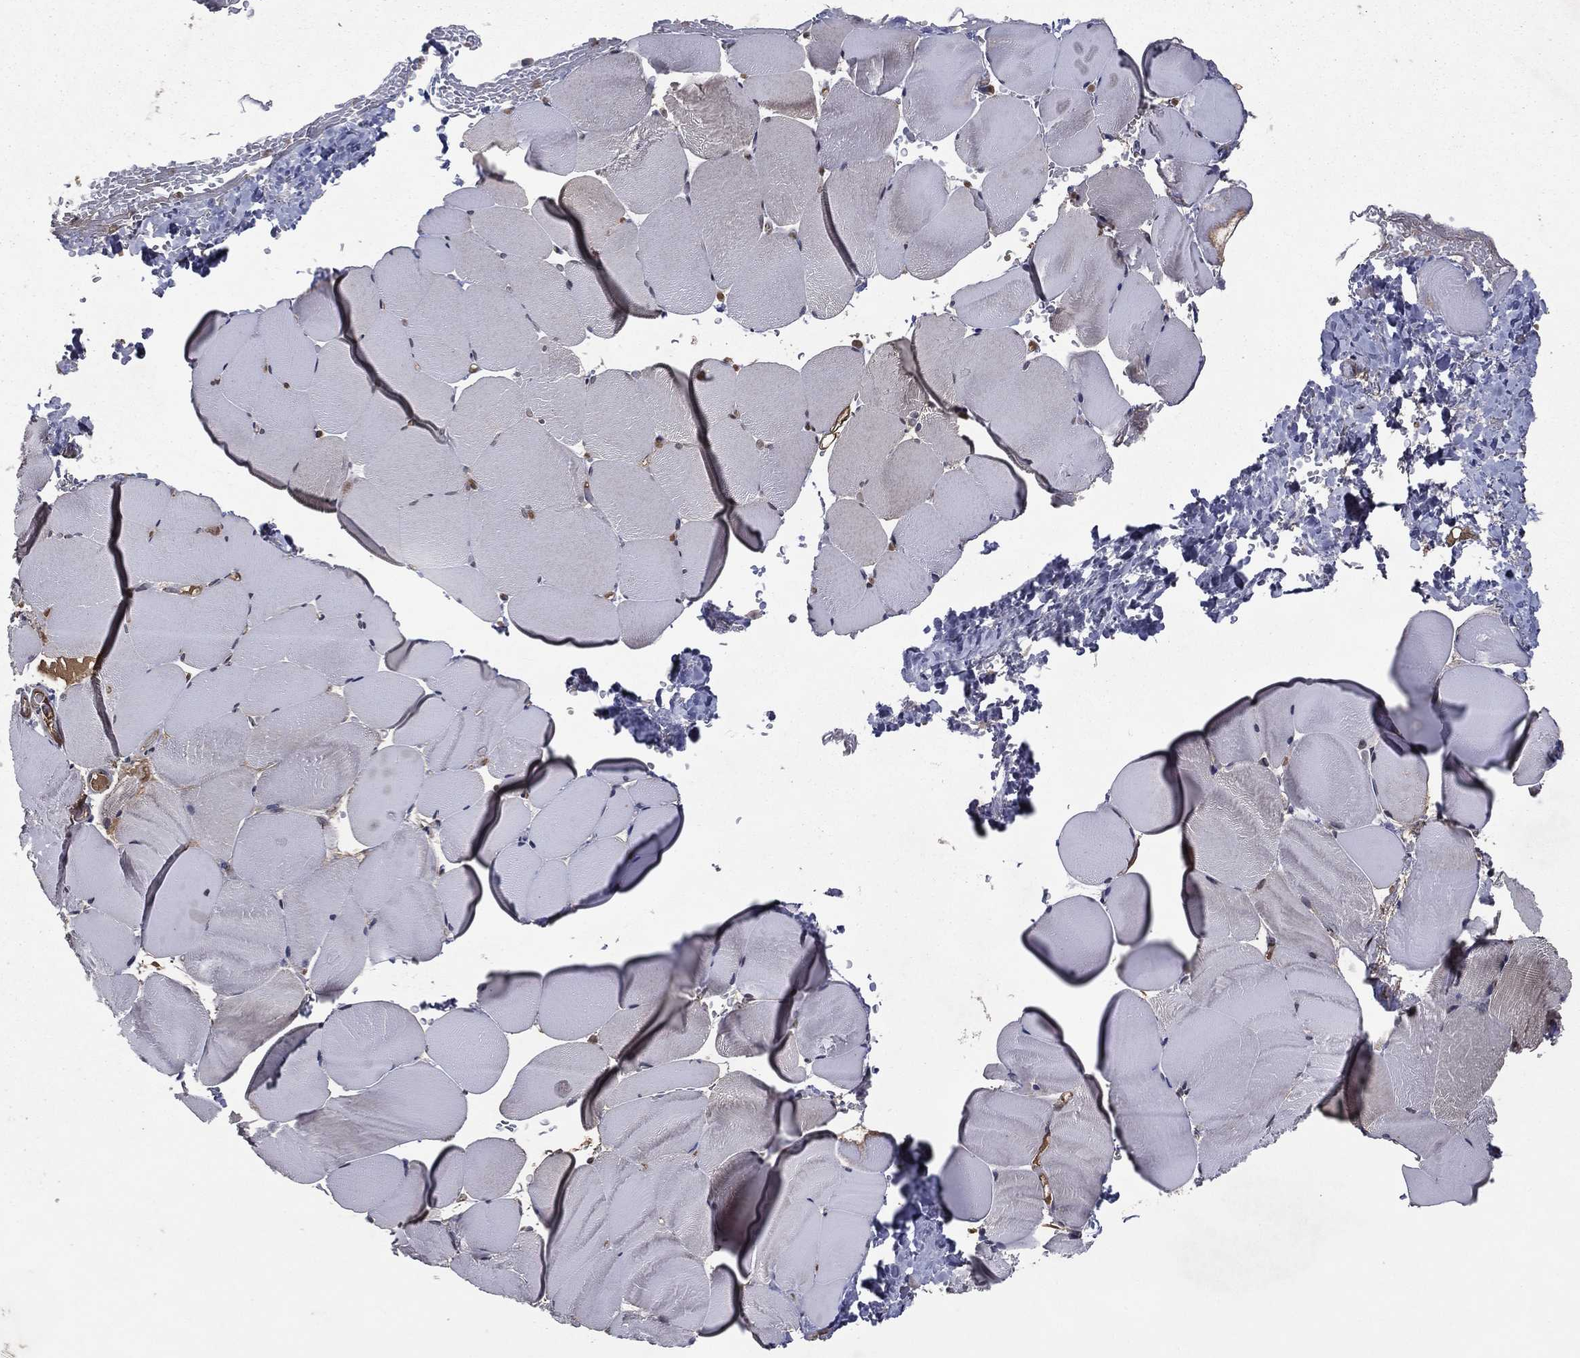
{"staining": {"intensity": "weak", "quantity": "<25%", "location": "cytoplasmic/membranous"}, "tissue": "skeletal muscle", "cell_type": "Myocytes", "image_type": "normal", "snomed": [{"axis": "morphology", "description": "Normal tissue, NOS"}, {"axis": "topography", "description": "Skeletal muscle"}], "caption": "Immunohistochemistry (IHC) histopathology image of normal skeletal muscle: skeletal muscle stained with DAB displays no significant protein staining in myocytes. The staining was performed using DAB to visualize the protein expression in brown, while the nuclei were stained in blue with hematoxylin (Magnification: 20x).", "gene": "FGD1", "patient": {"sex": "female", "age": 37}}